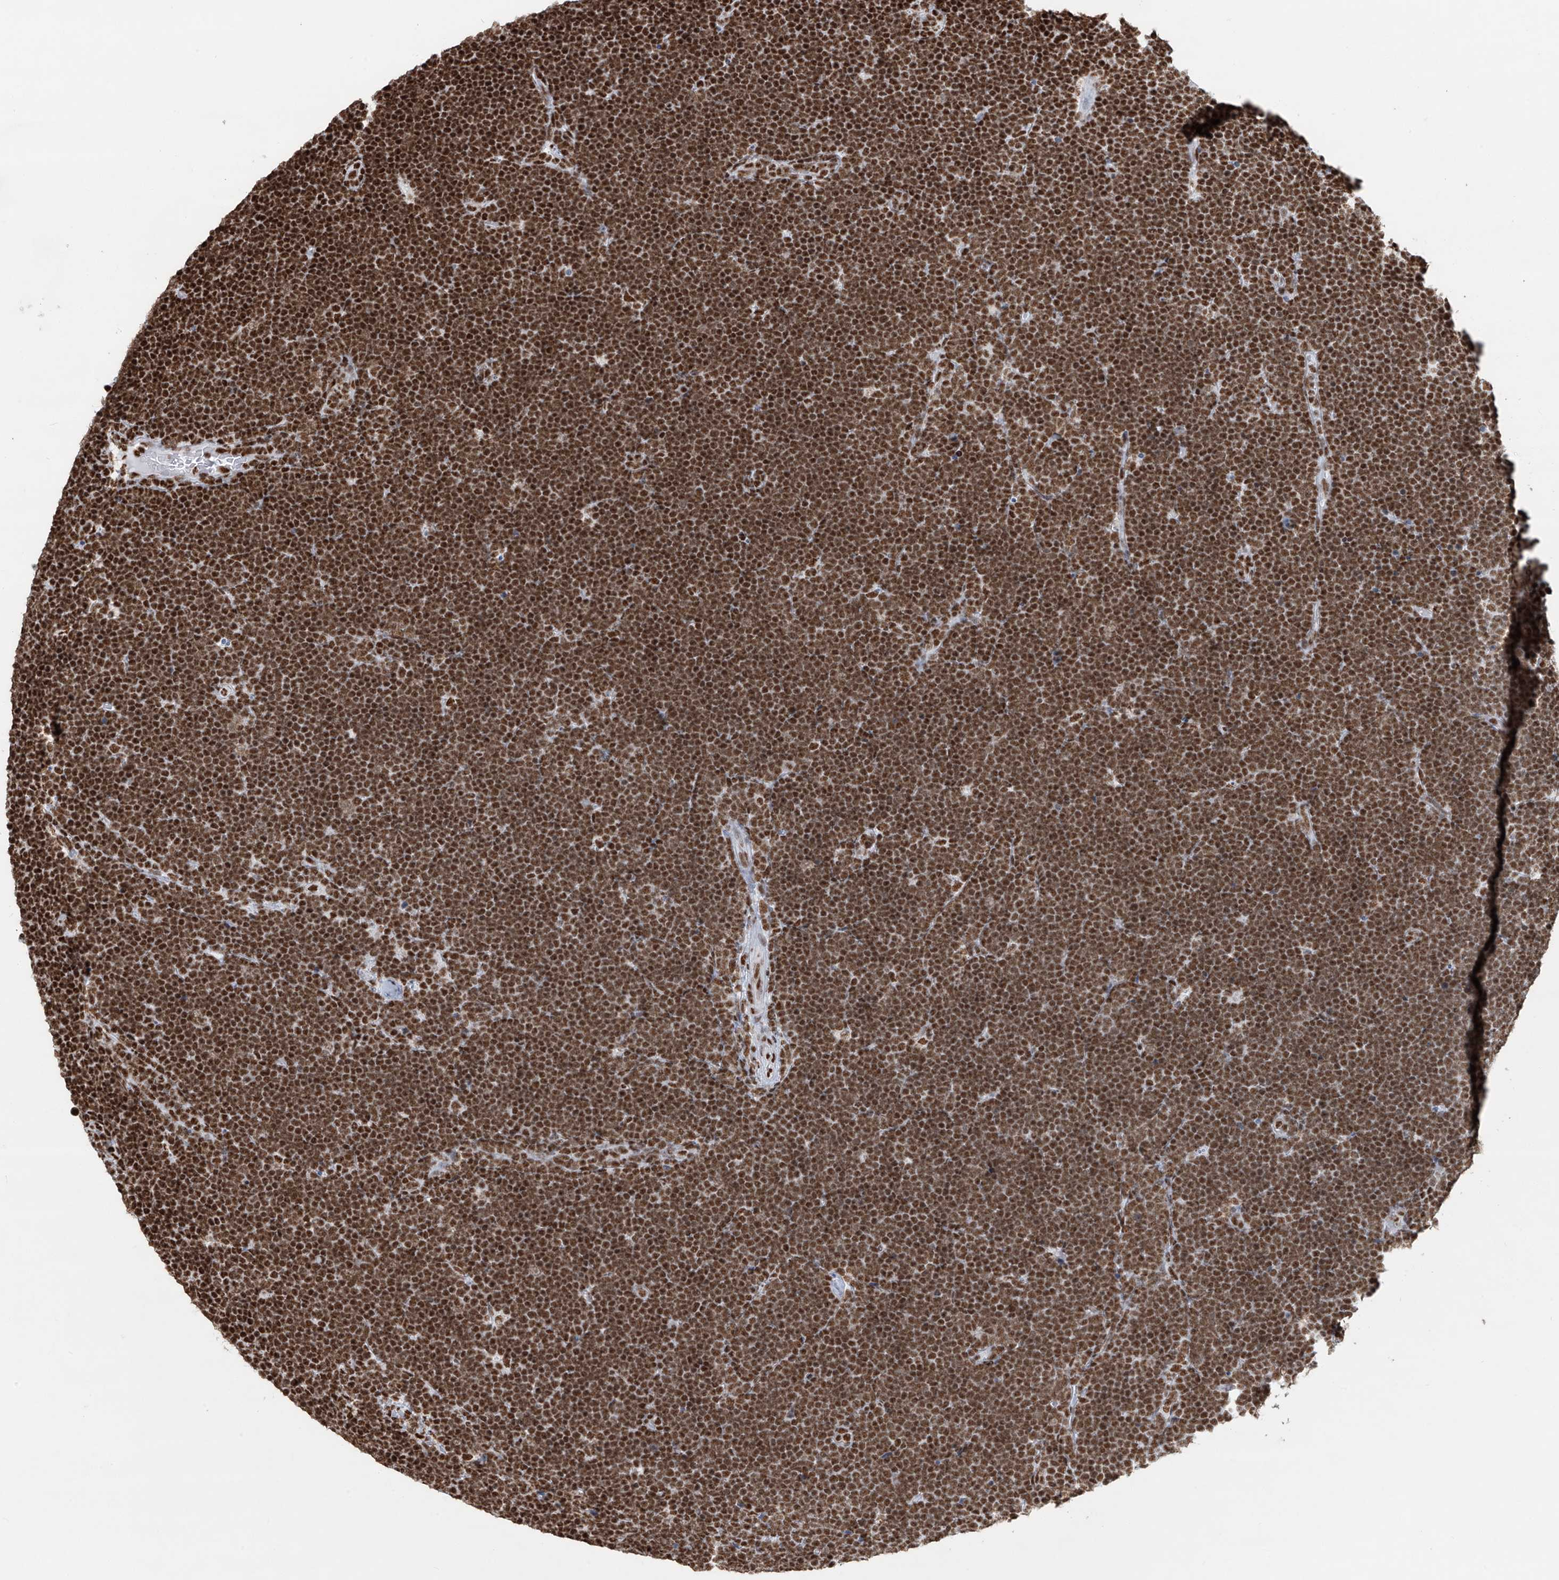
{"staining": {"intensity": "strong", "quantity": ">75%", "location": "nuclear"}, "tissue": "lymphoma", "cell_type": "Tumor cells", "image_type": "cancer", "snomed": [{"axis": "morphology", "description": "Malignant lymphoma, non-Hodgkin's type, High grade"}, {"axis": "topography", "description": "Lymph node"}], "caption": "Immunohistochemical staining of human high-grade malignant lymphoma, non-Hodgkin's type displays strong nuclear protein positivity in approximately >75% of tumor cells. The staining is performed using DAB brown chromogen to label protein expression. The nuclei are counter-stained blue using hematoxylin.", "gene": "SARNP", "patient": {"sex": "male", "age": 13}}